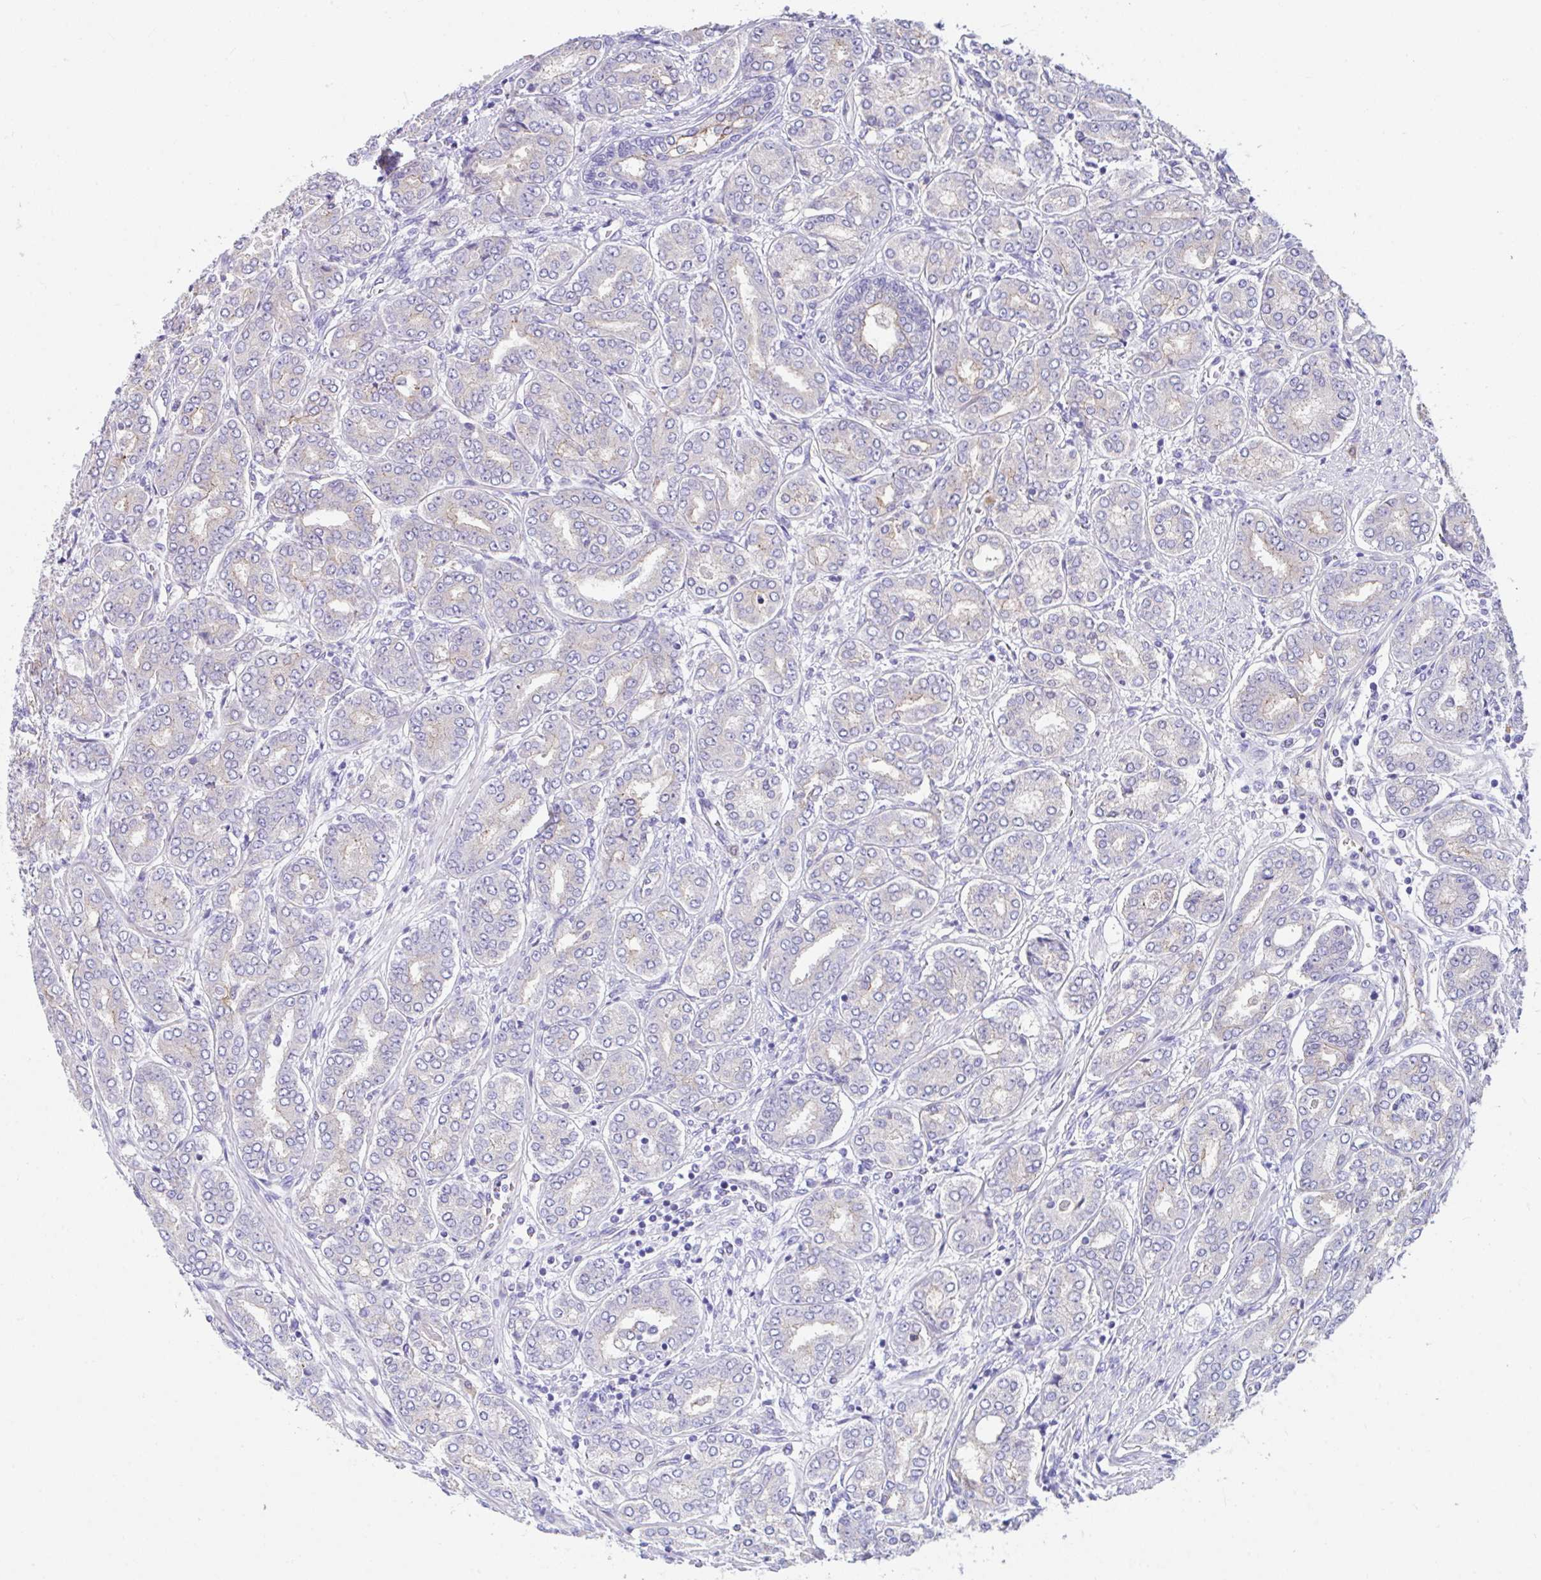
{"staining": {"intensity": "negative", "quantity": "none", "location": "none"}, "tissue": "prostate cancer", "cell_type": "Tumor cells", "image_type": "cancer", "snomed": [{"axis": "morphology", "description": "Adenocarcinoma, High grade"}, {"axis": "topography", "description": "Prostate"}], "caption": "A photomicrograph of human prostate high-grade adenocarcinoma is negative for staining in tumor cells.", "gene": "ZNF813", "patient": {"sex": "male", "age": 72}}